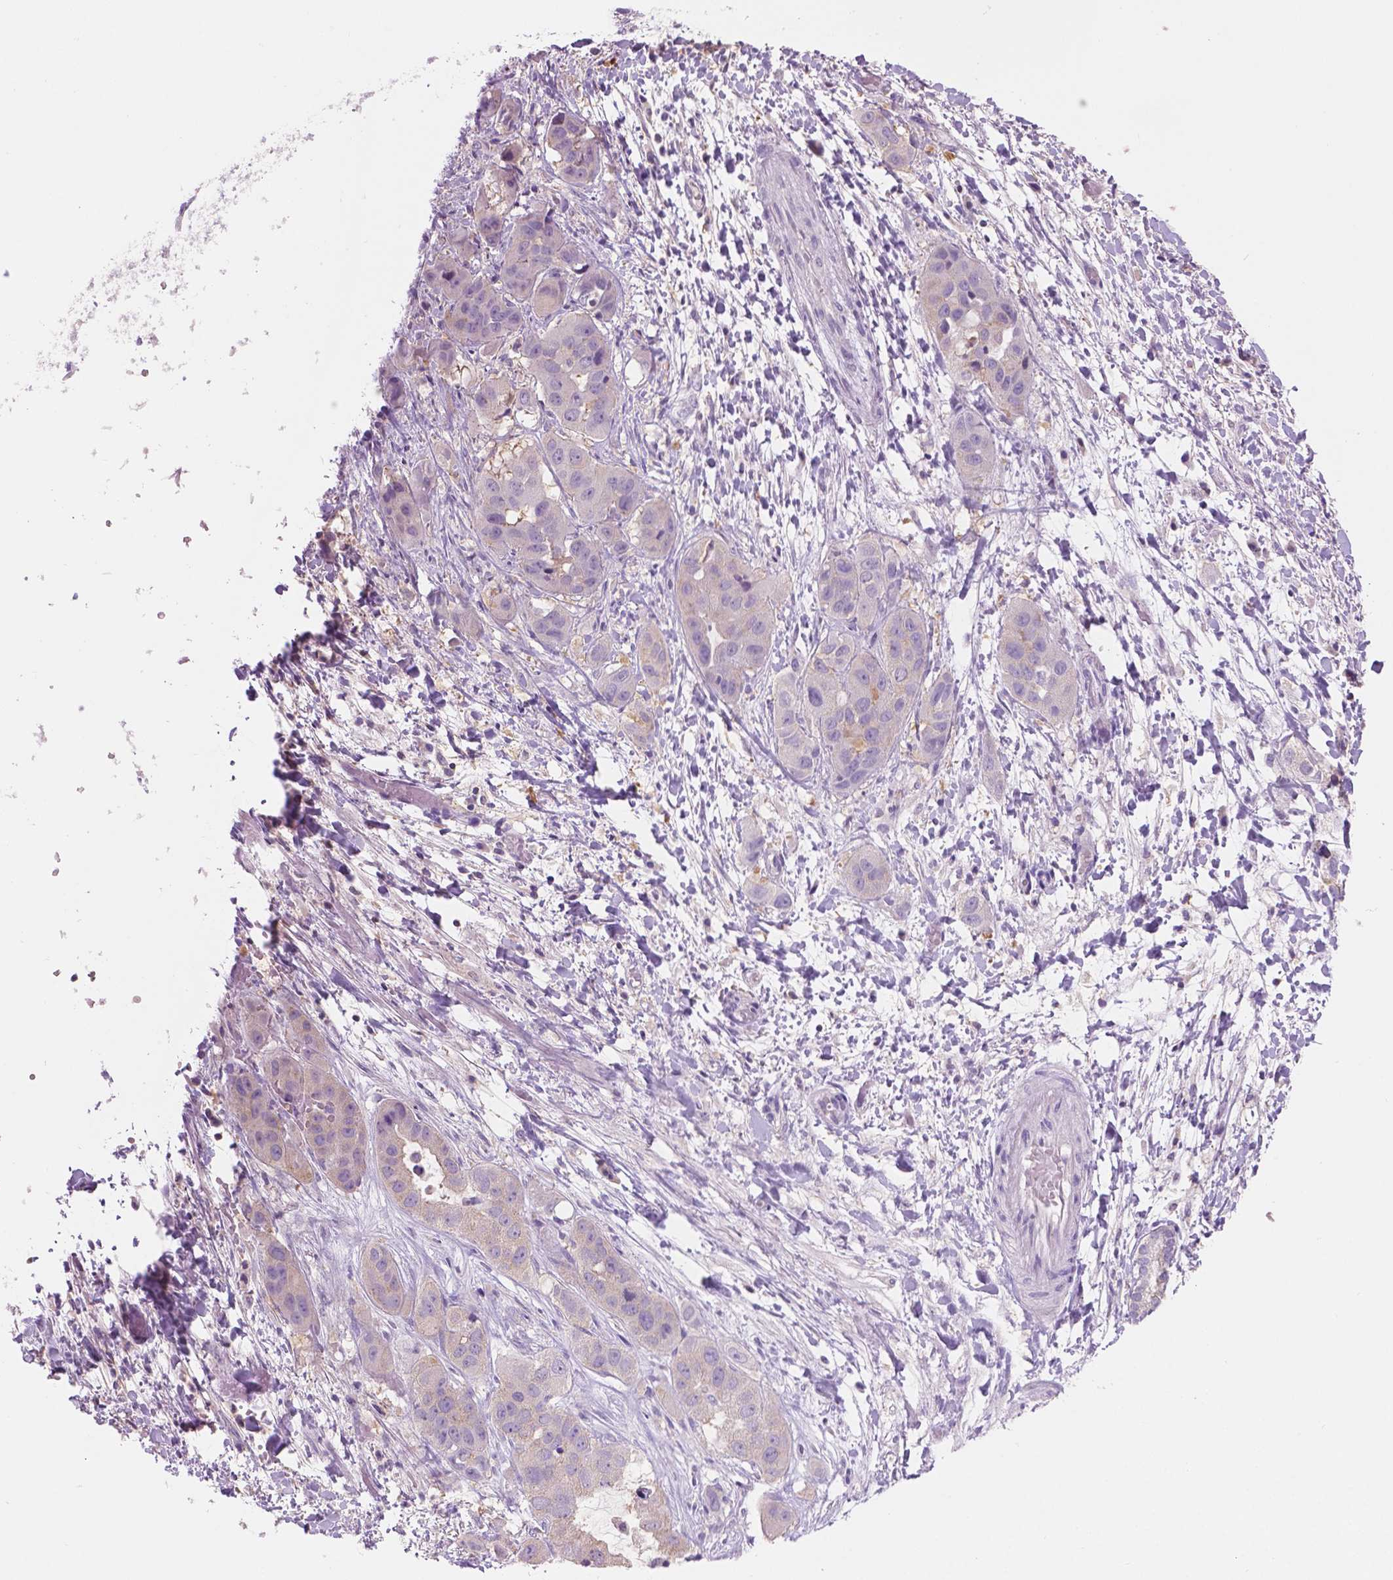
{"staining": {"intensity": "negative", "quantity": "none", "location": "none"}, "tissue": "liver cancer", "cell_type": "Tumor cells", "image_type": "cancer", "snomed": [{"axis": "morphology", "description": "Cholangiocarcinoma"}, {"axis": "topography", "description": "Liver"}], "caption": "Immunohistochemistry (IHC) of liver cancer (cholangiocarcinoma) shows no positivity in tumor cells.", "gene": "SBSN", "patient": {"sex": "female", "age": 52}}